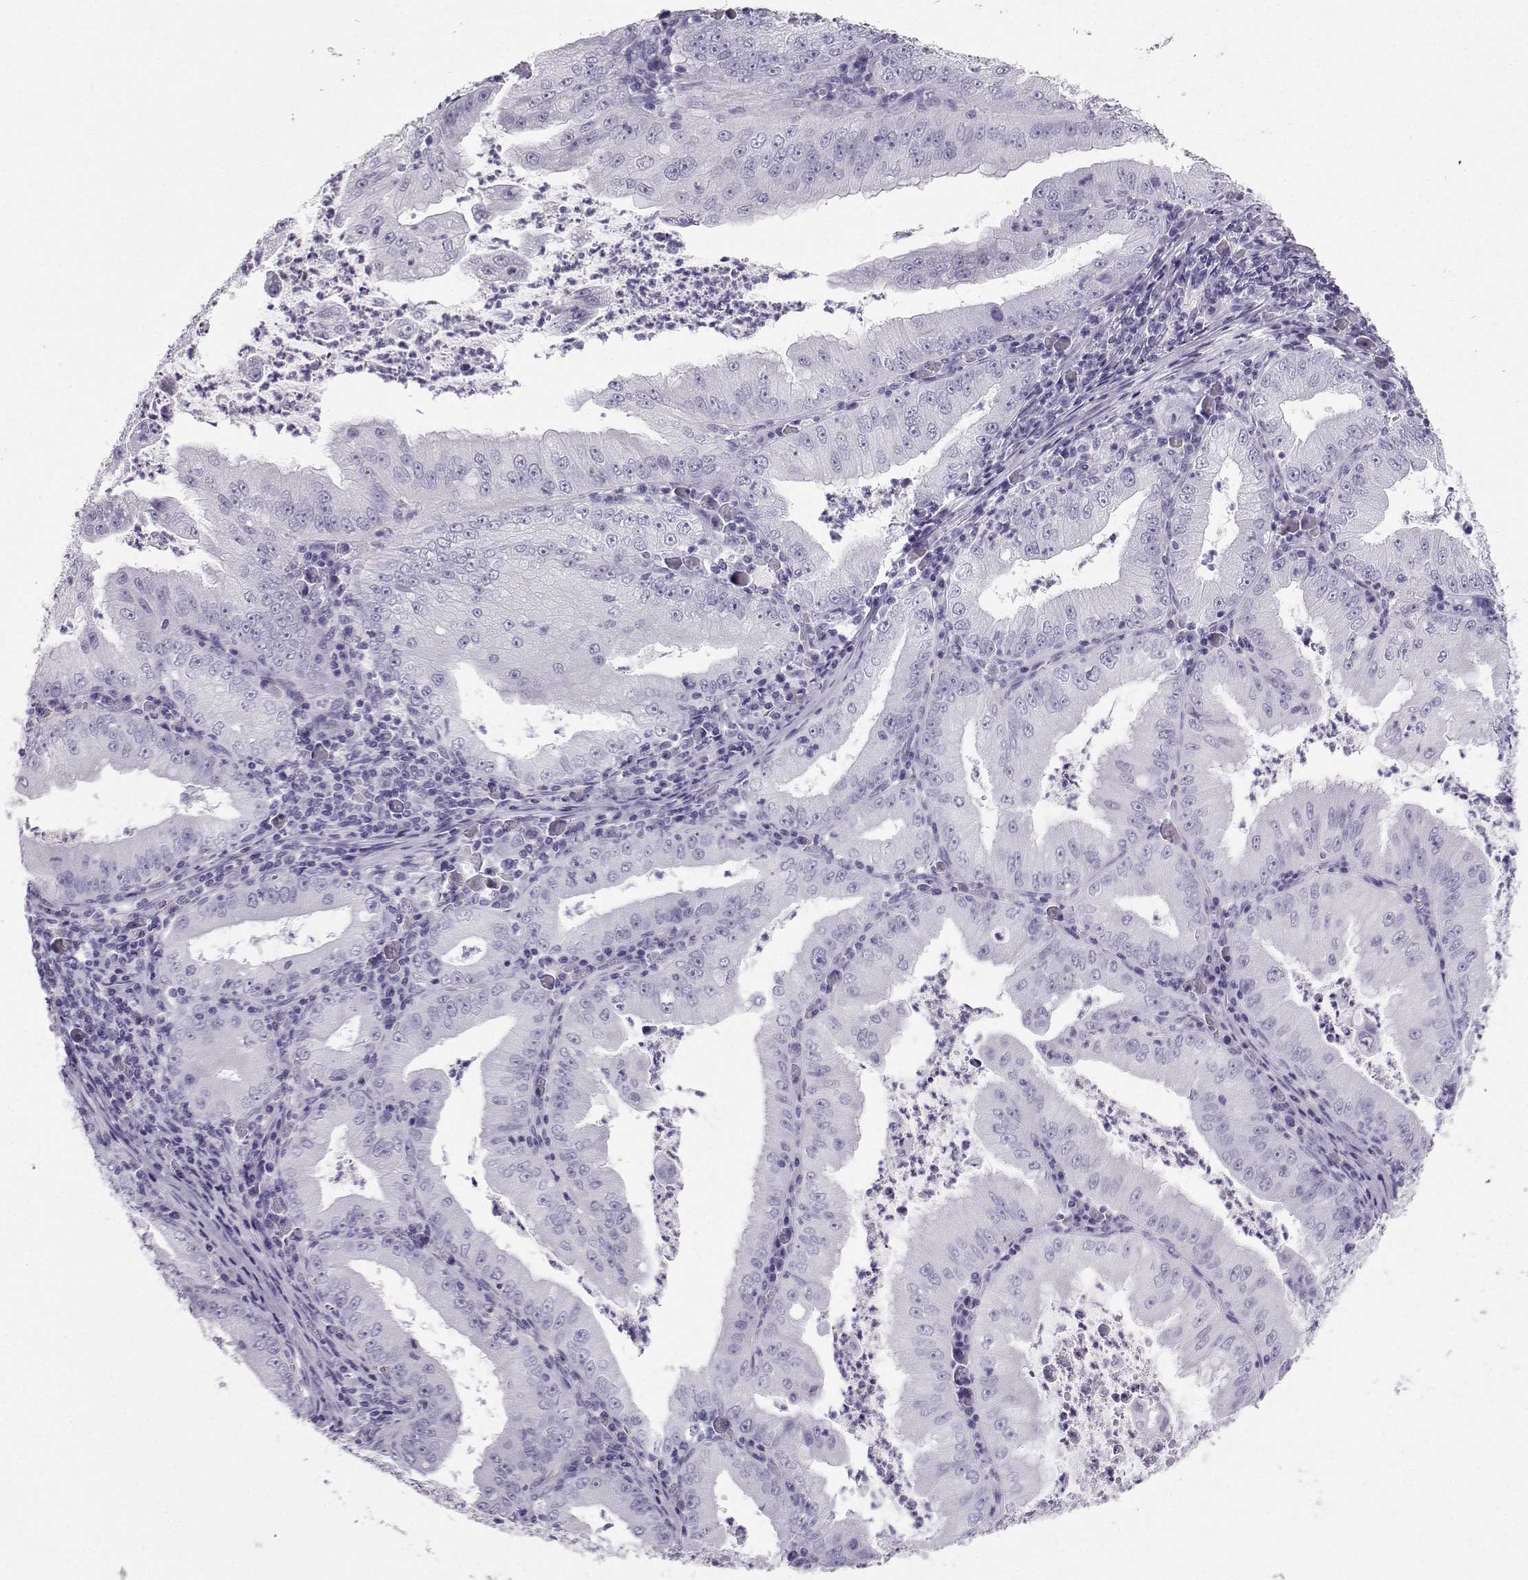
{"staining": {"intensity": "negative", "quantity": "none", "location": "none"}, "tissue": "stomach cancer", "cell_type": "Tumor cells", "image_type": "cancer", "snomed": [{"axis": "morphology", "description": "Adenocarcinoma, NOS"}, {"axis": "topography", "description": "Stomach"}], "caption": "This is an immunohistochemistry (IHC) histopathology image of stomach adenocarcinoma. There is no expression in tumor cells.", "gene": "IQCD", "patient": {"sex": "male", "age": 76}}